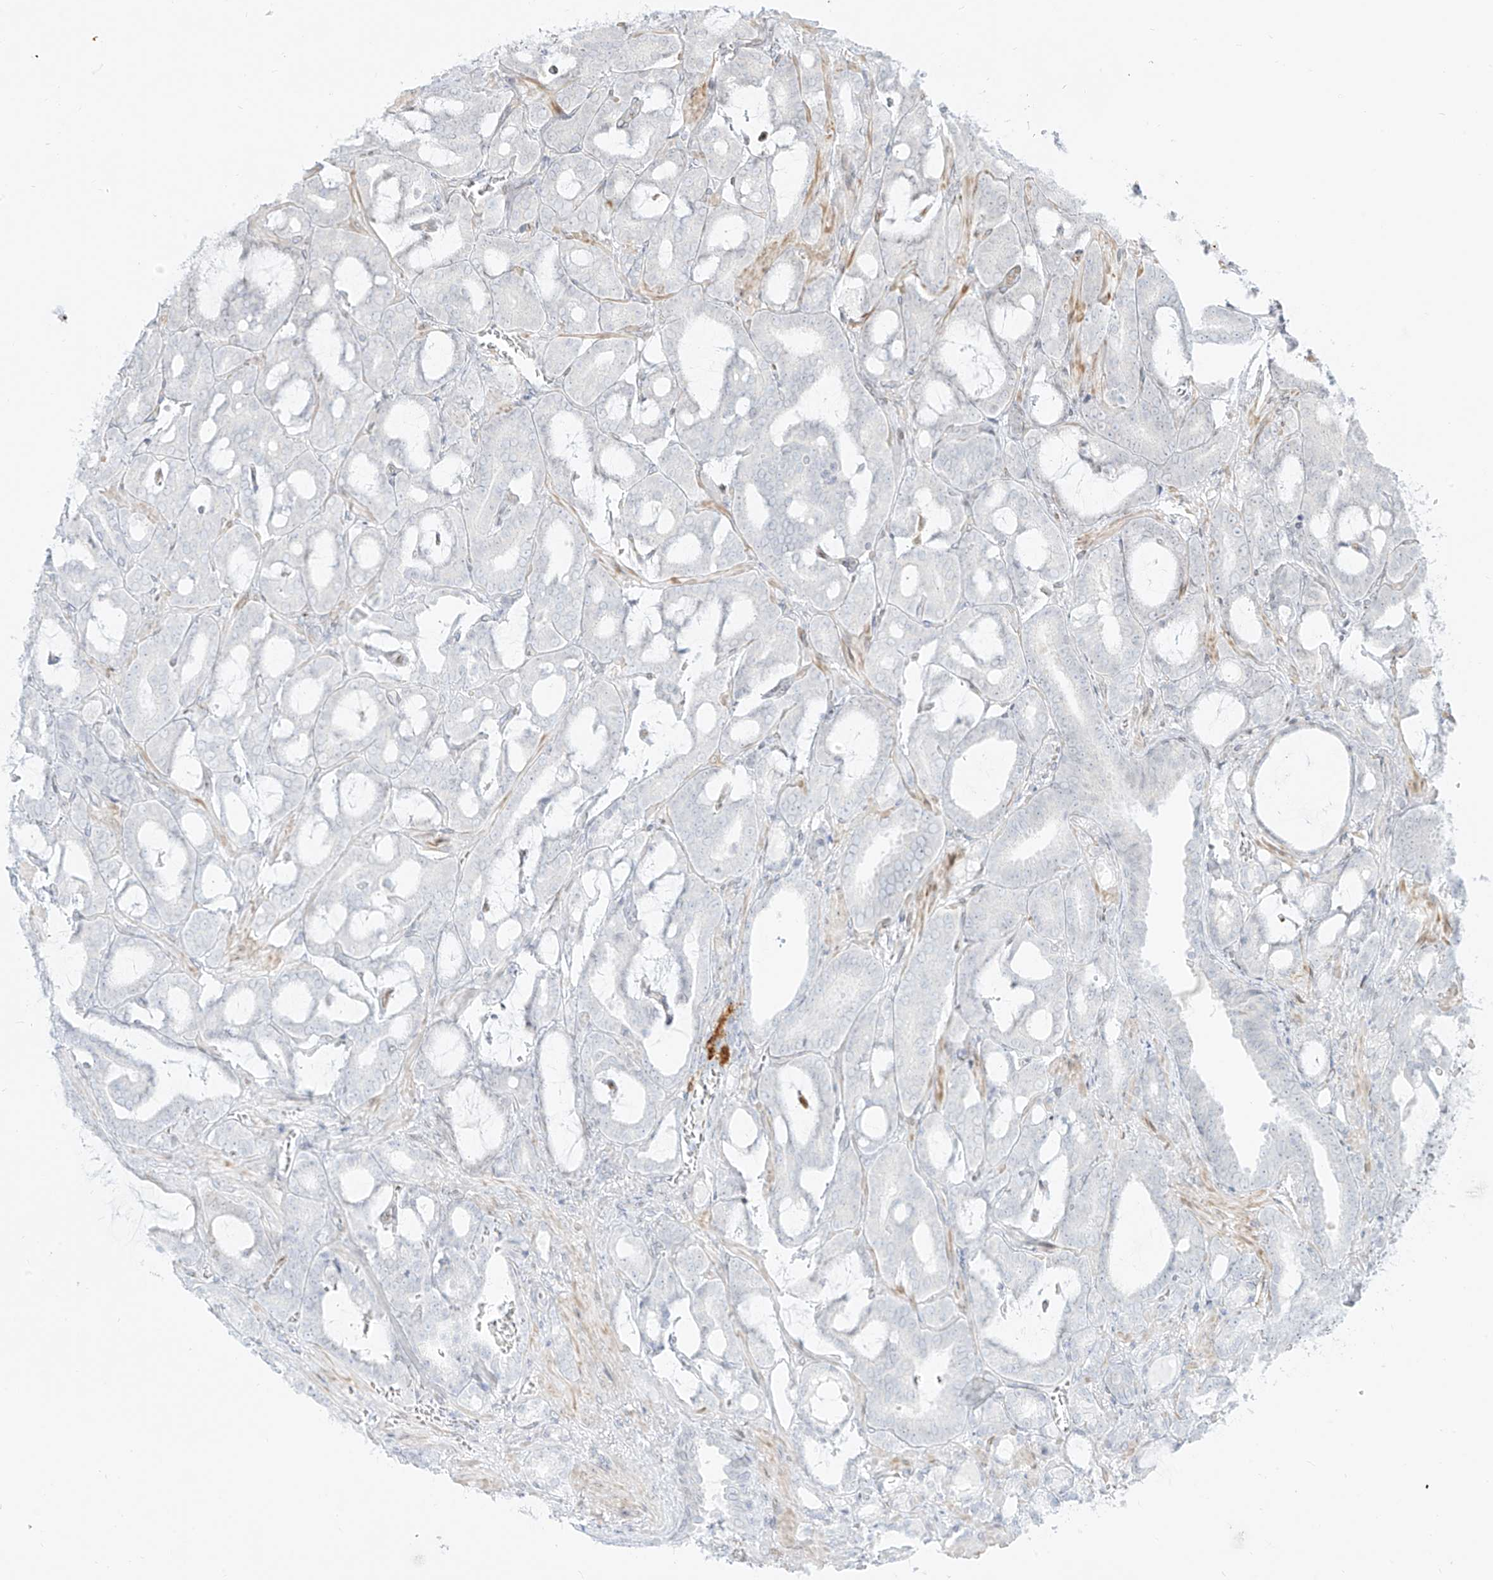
{"staining": {"intensity": "negative", "quantity": "none", "location": "none"}, "tissue": "prostate cancer", "cell_type": "Tumor cells", "image_type": "cancer", "snomed": [{"axis": "morphology", "description": "Adenocarcinoma, High grade"}, {"axis": "topography", "description": "Prostate and seminal vesicle, NOS"}], "caption": "Micrograph shows no significant protein staining in tumor cells of prostate cancer. Brightfield microscopy of immunohistochemistry stained with DAB (brown) and hematoxylin (blue), captured at high magnification.", "gene": "NHSL1", "patient": {"sex": "male", "age": 67}}